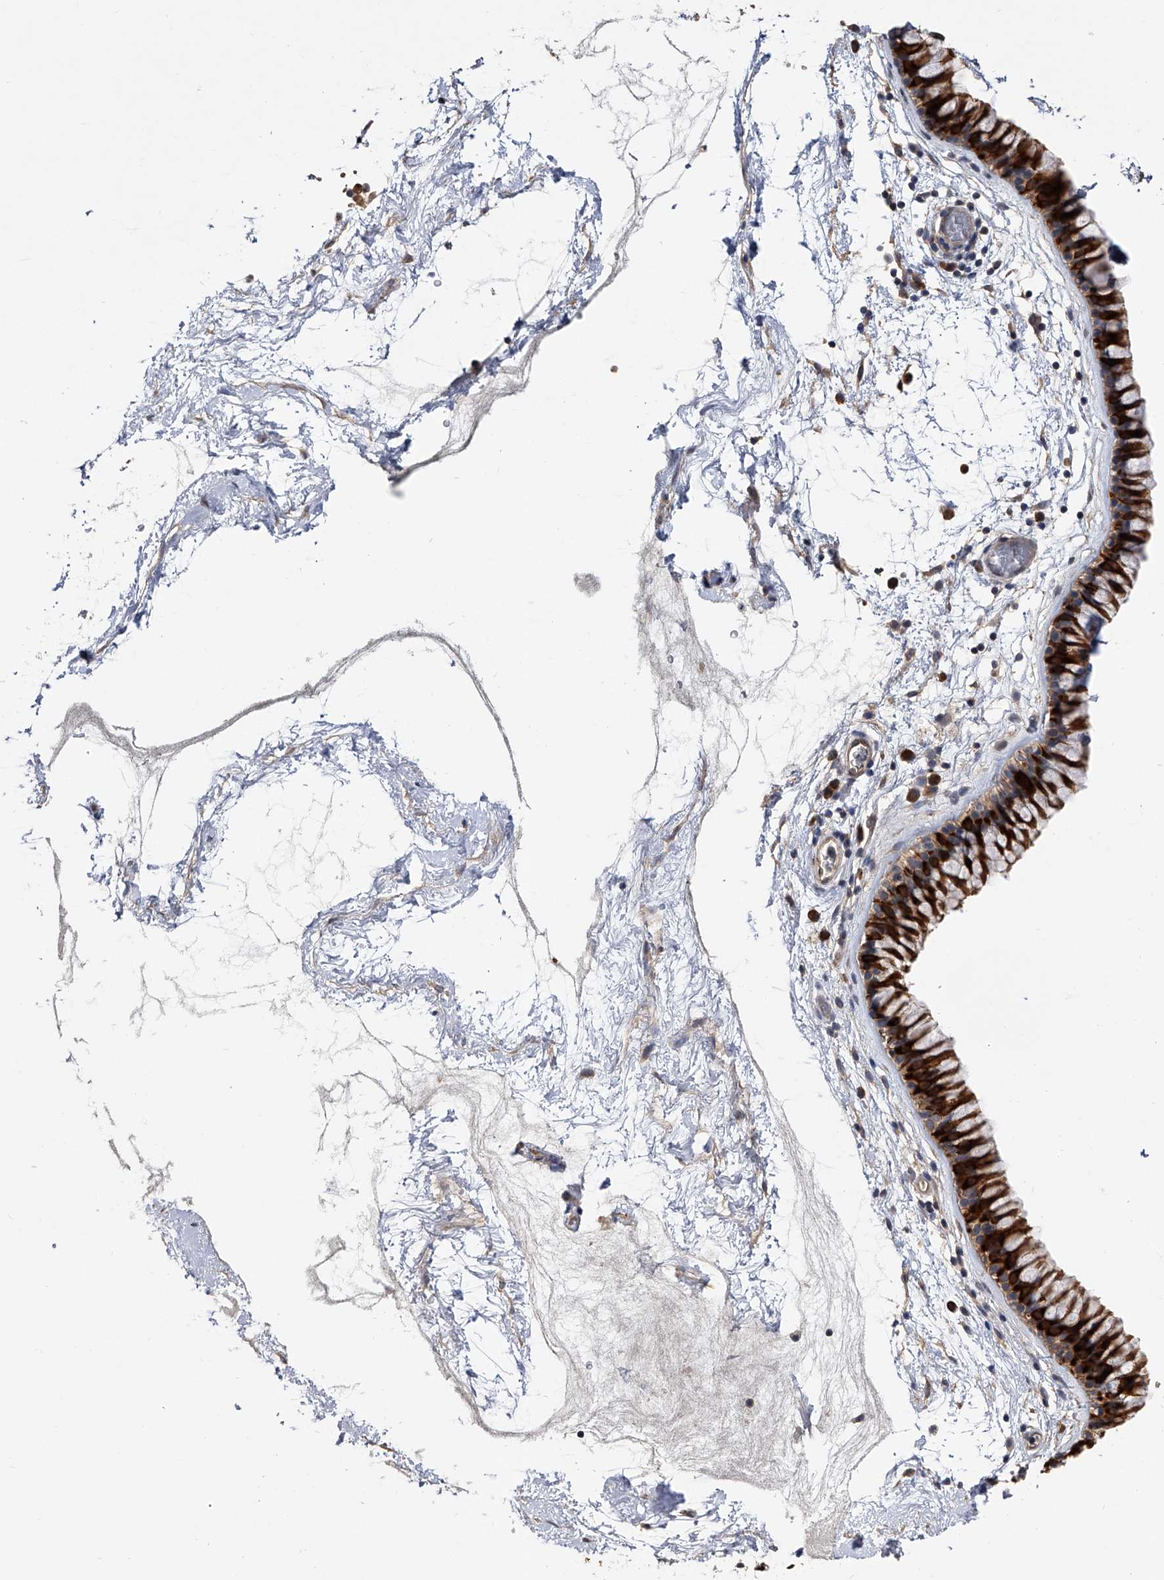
{"staining": {"intensity": "strong", "quantity": "25%-75%", "location": "cytoplasmic/membranous"}, "tissue": "nasopharynx", "cell_type": "Respiratory epithelial cells", "image_type": "normal", "snomed": [{"axis": "morphology", "description": "Normal tissue, NOS"}, {"axis": "morphology", "description": "Inflammation, NOS"}, {"axis": "topography", "description": "Nasopharynx"}], "caption": "Immunohistochemical staining of normal human nasopharynx reveals strong cytoplasmic/membranous protein positivity in approximately 25%-75% of respiratory epithelial cells.", "gene": "CFAP298", "patient": {"sex": "male", "age": 48}}